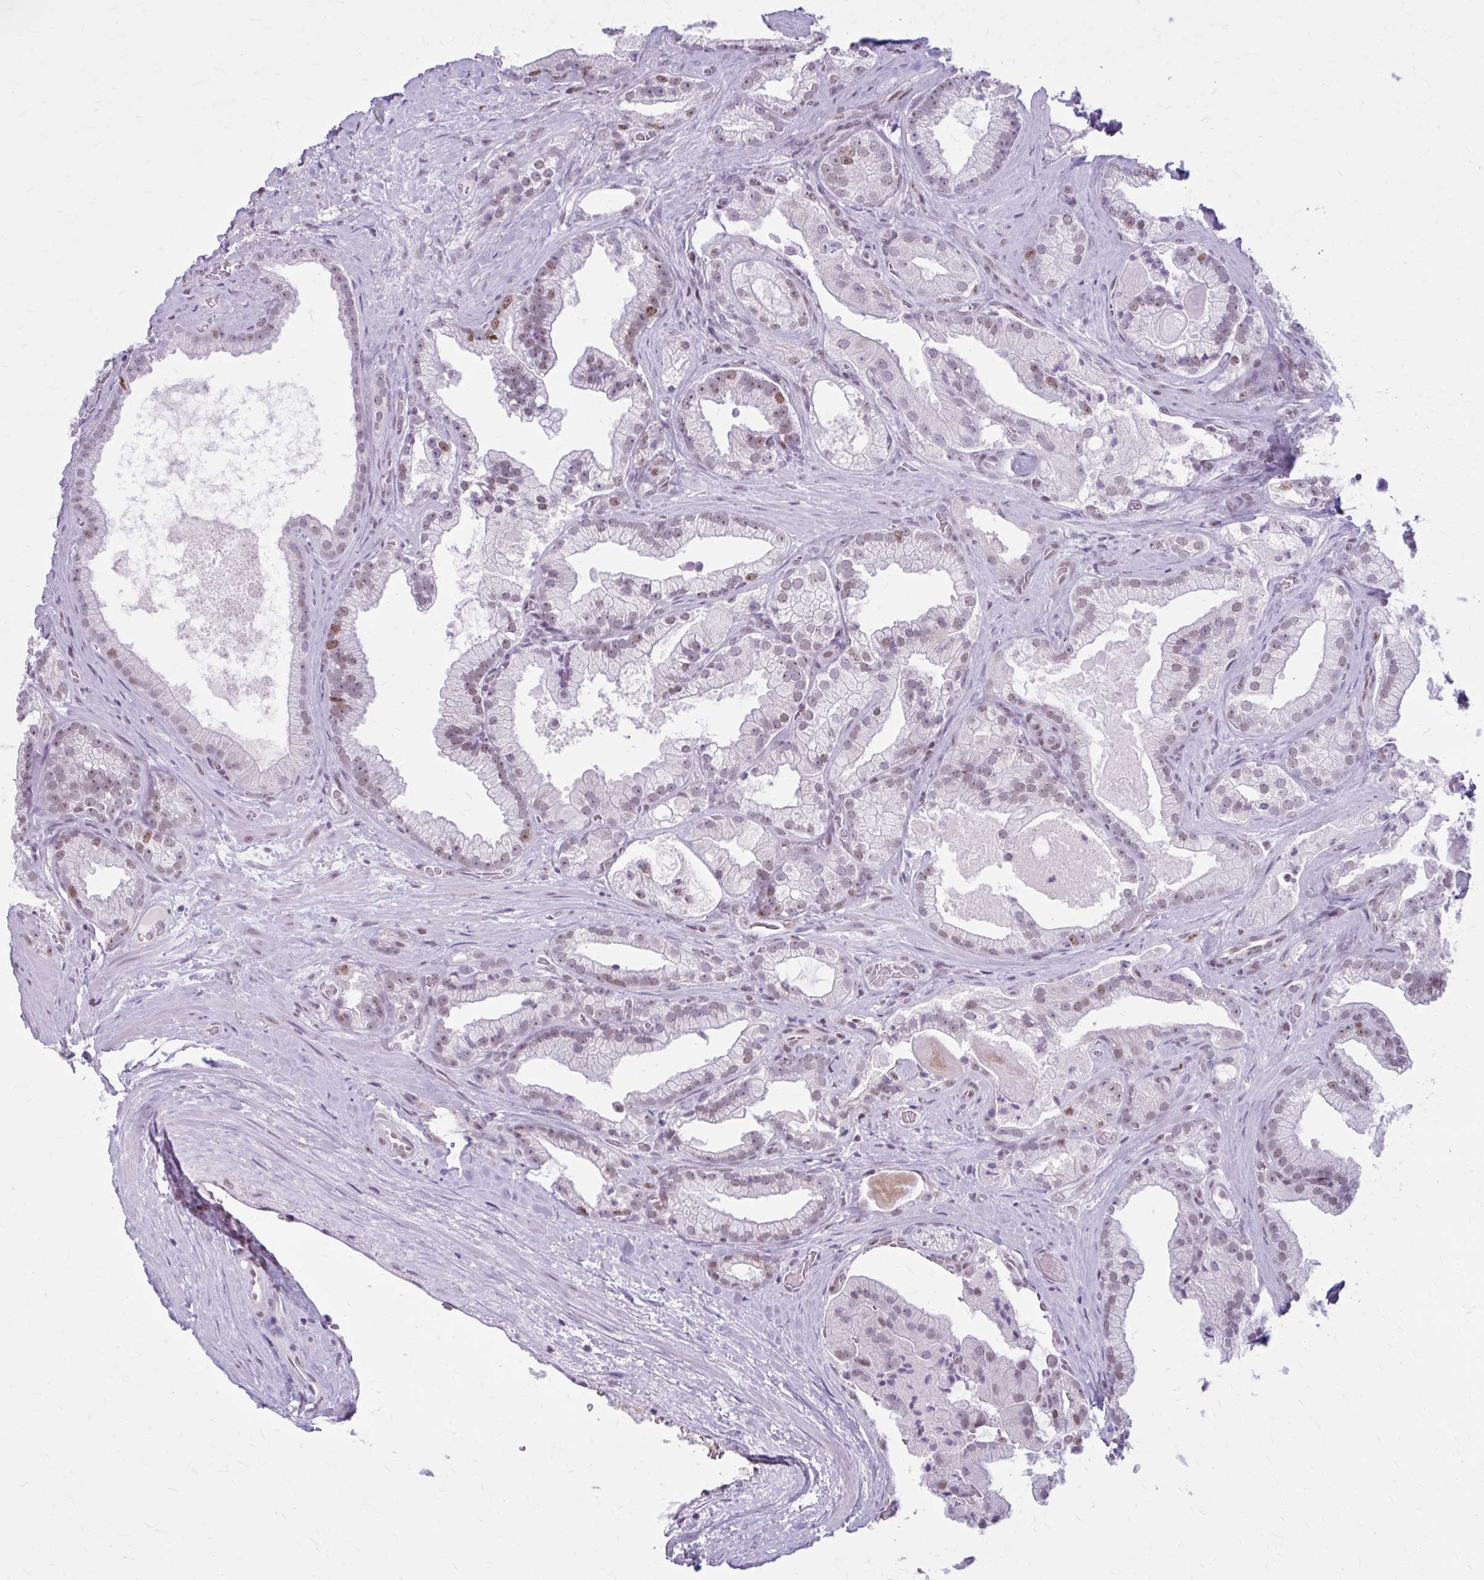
{"staining": {"intensity": "moderate", "quantity": "25%-75%", "location": "nuclear"}, "tissue": "prostate cancer", "cell_type": "Tumor cells", "image_type": "cancer", "snomed": [{"axis": "morphology", "description": "Adenocarcinoma, High grade"}, {"axis": "topography", "description": "Prostate"}], "caption": "Immunohistochemical staining of prostate cancer (high-grade adenocarcinoma) displays medium levels of moderate nuclear protein positivity in approximately 25%-75% of tumor cells.", "gene": "PABIR1", "patient": {"sex": "male", "age": 68}}